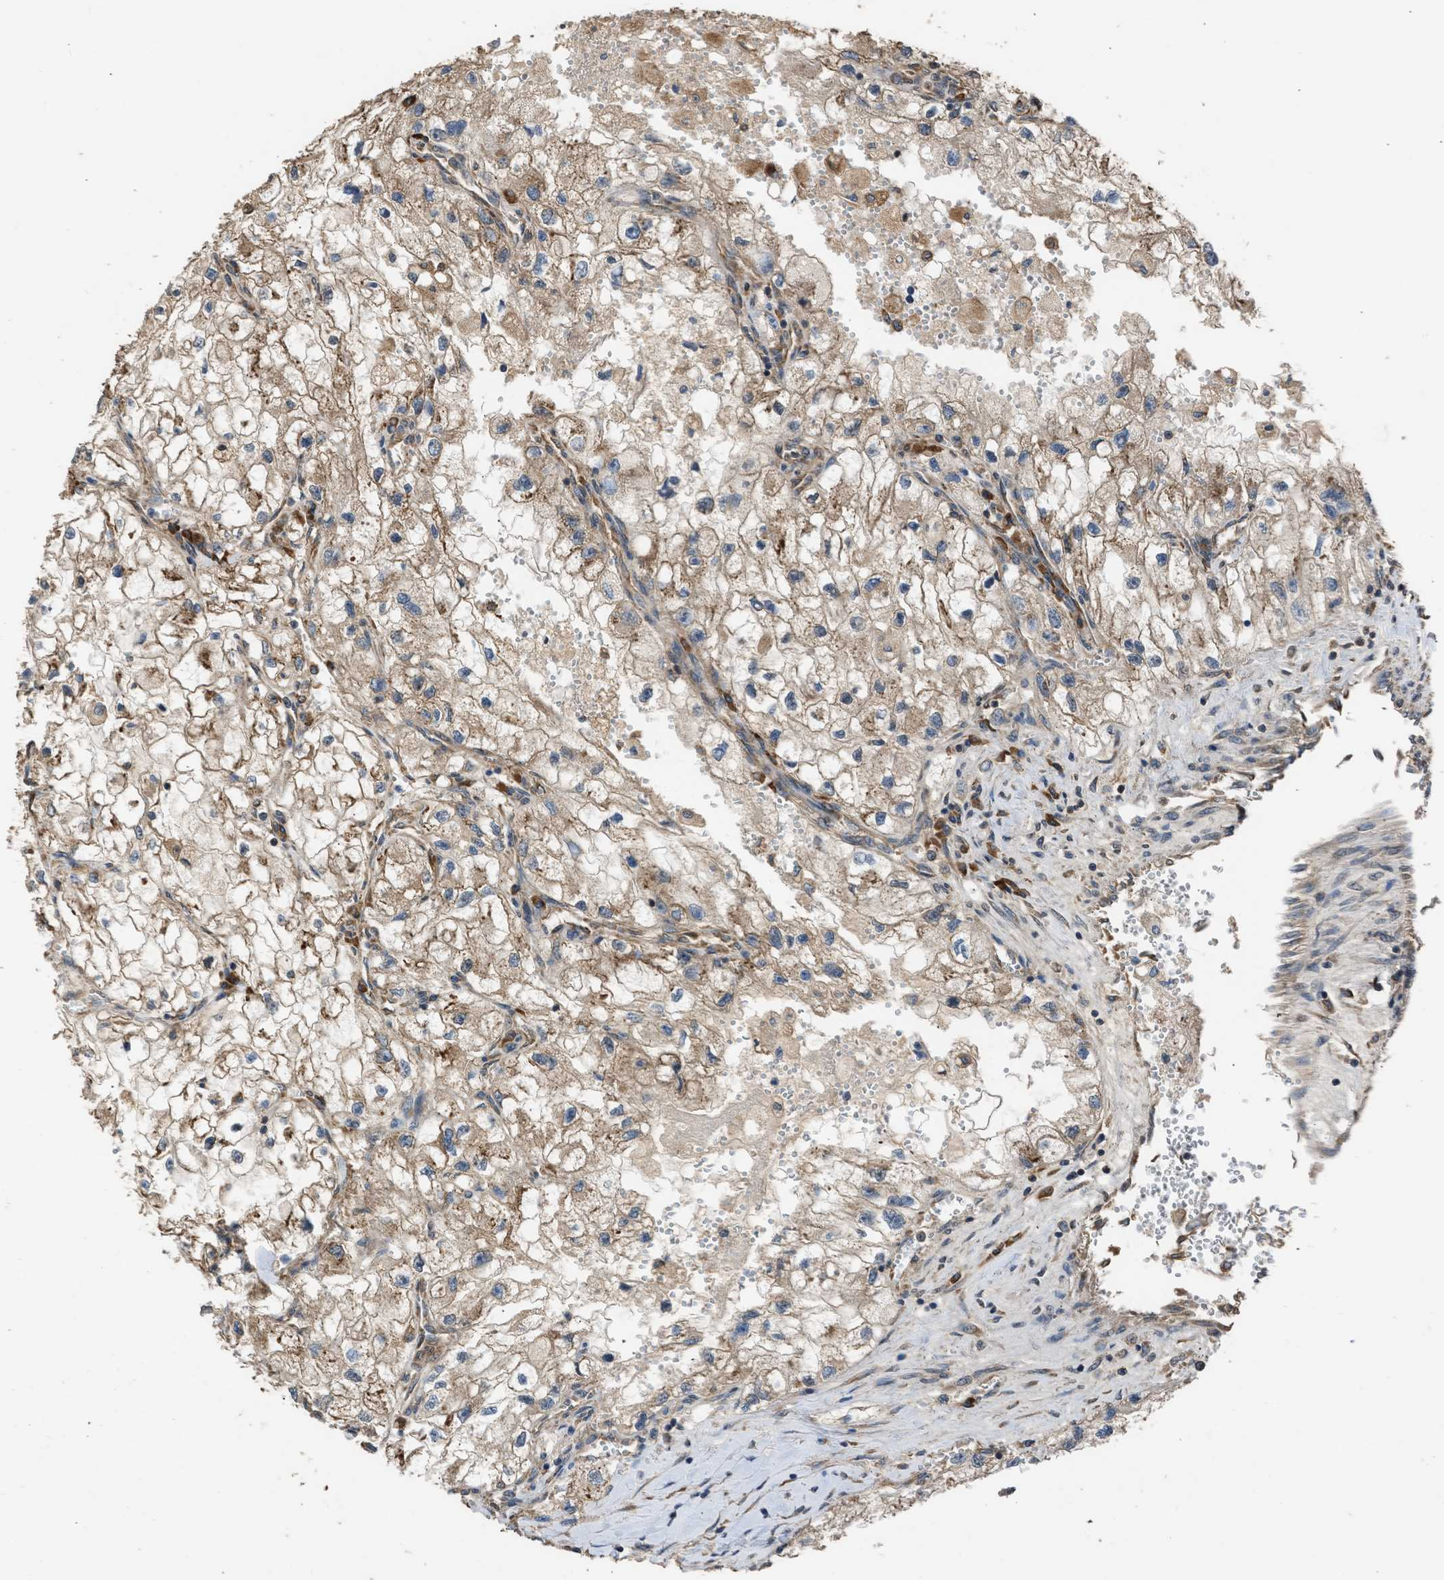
{"staining": {"intensity": "moderate", "quantity": ">75%", "location": "cytoplasmic/membranous"}, "tissue": "renal cancer", "cell_type": "Tumor cells", "image_type": "cancer", "snomed": [{"axis": "morphology", "description": "Adenocarcinoma, NOS"}, {"axis": "topography", "description": "Kidney"}], "caption": "Tumor cells display medium levels of moderate cytoplasmic/membranous expression in approximately >75% of cells in adenocarcinoma (renal).", "gene": "SLC36A4", "patient": {"sex": "female", "age": 70}}